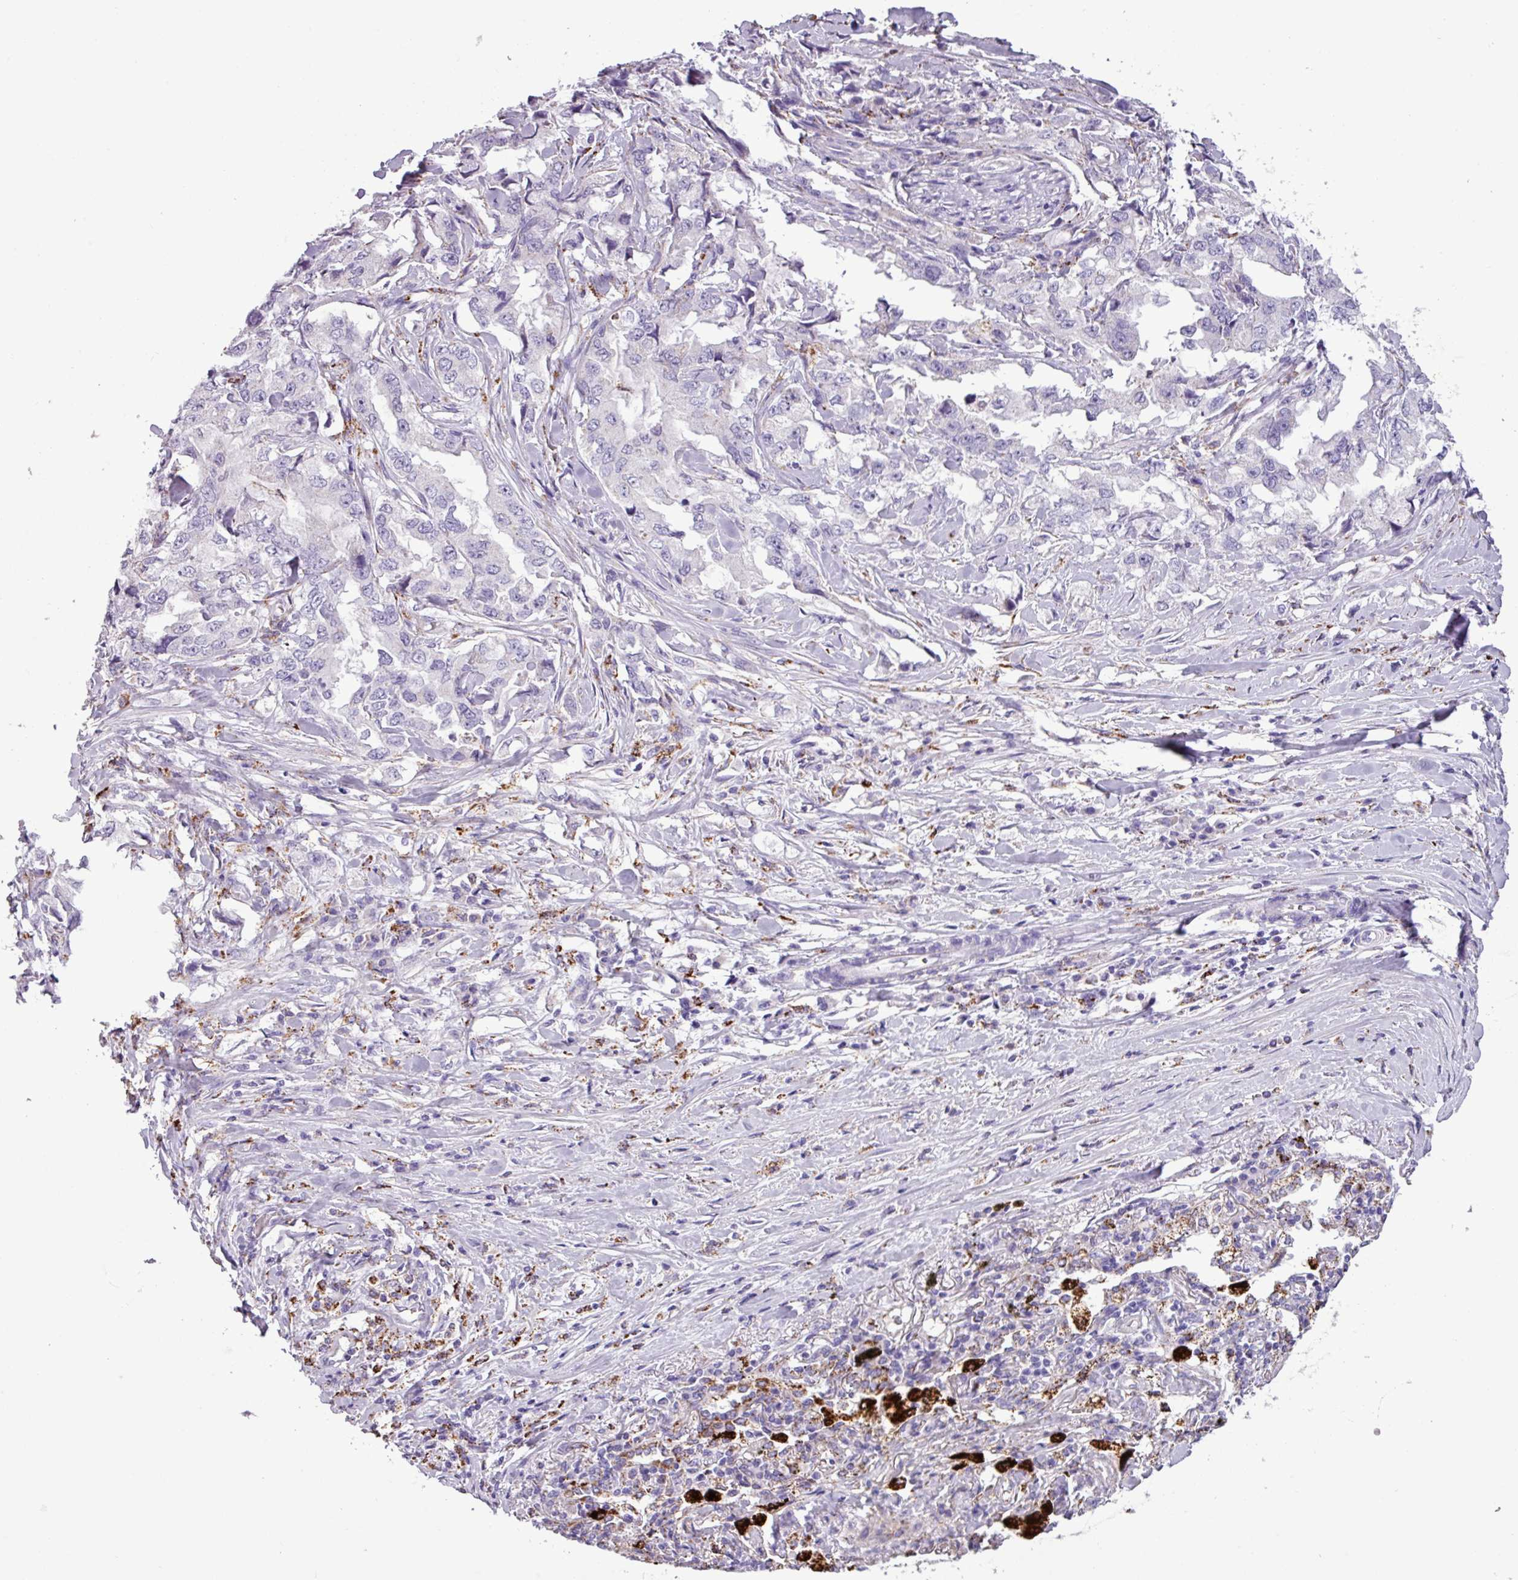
{"staining": {"intensity": "negative", "quantity": "none", "location": "none"}, "tissue": "lung cancer", "cell_type": "Tumor cells", "image_type": "cancer", "snomed": [{"axis": "morphology", "description": "Adenocarcinoma, NOS"}, {"axis": "topography", "description": "Lung"}], "caption": "An immunohistochemistry histopathology image of lung cancer is shown. There is no staining in tumor cells of lung cancer.", "gene": "ZNF667", "patient": {"sex": "female", "age": 51}}